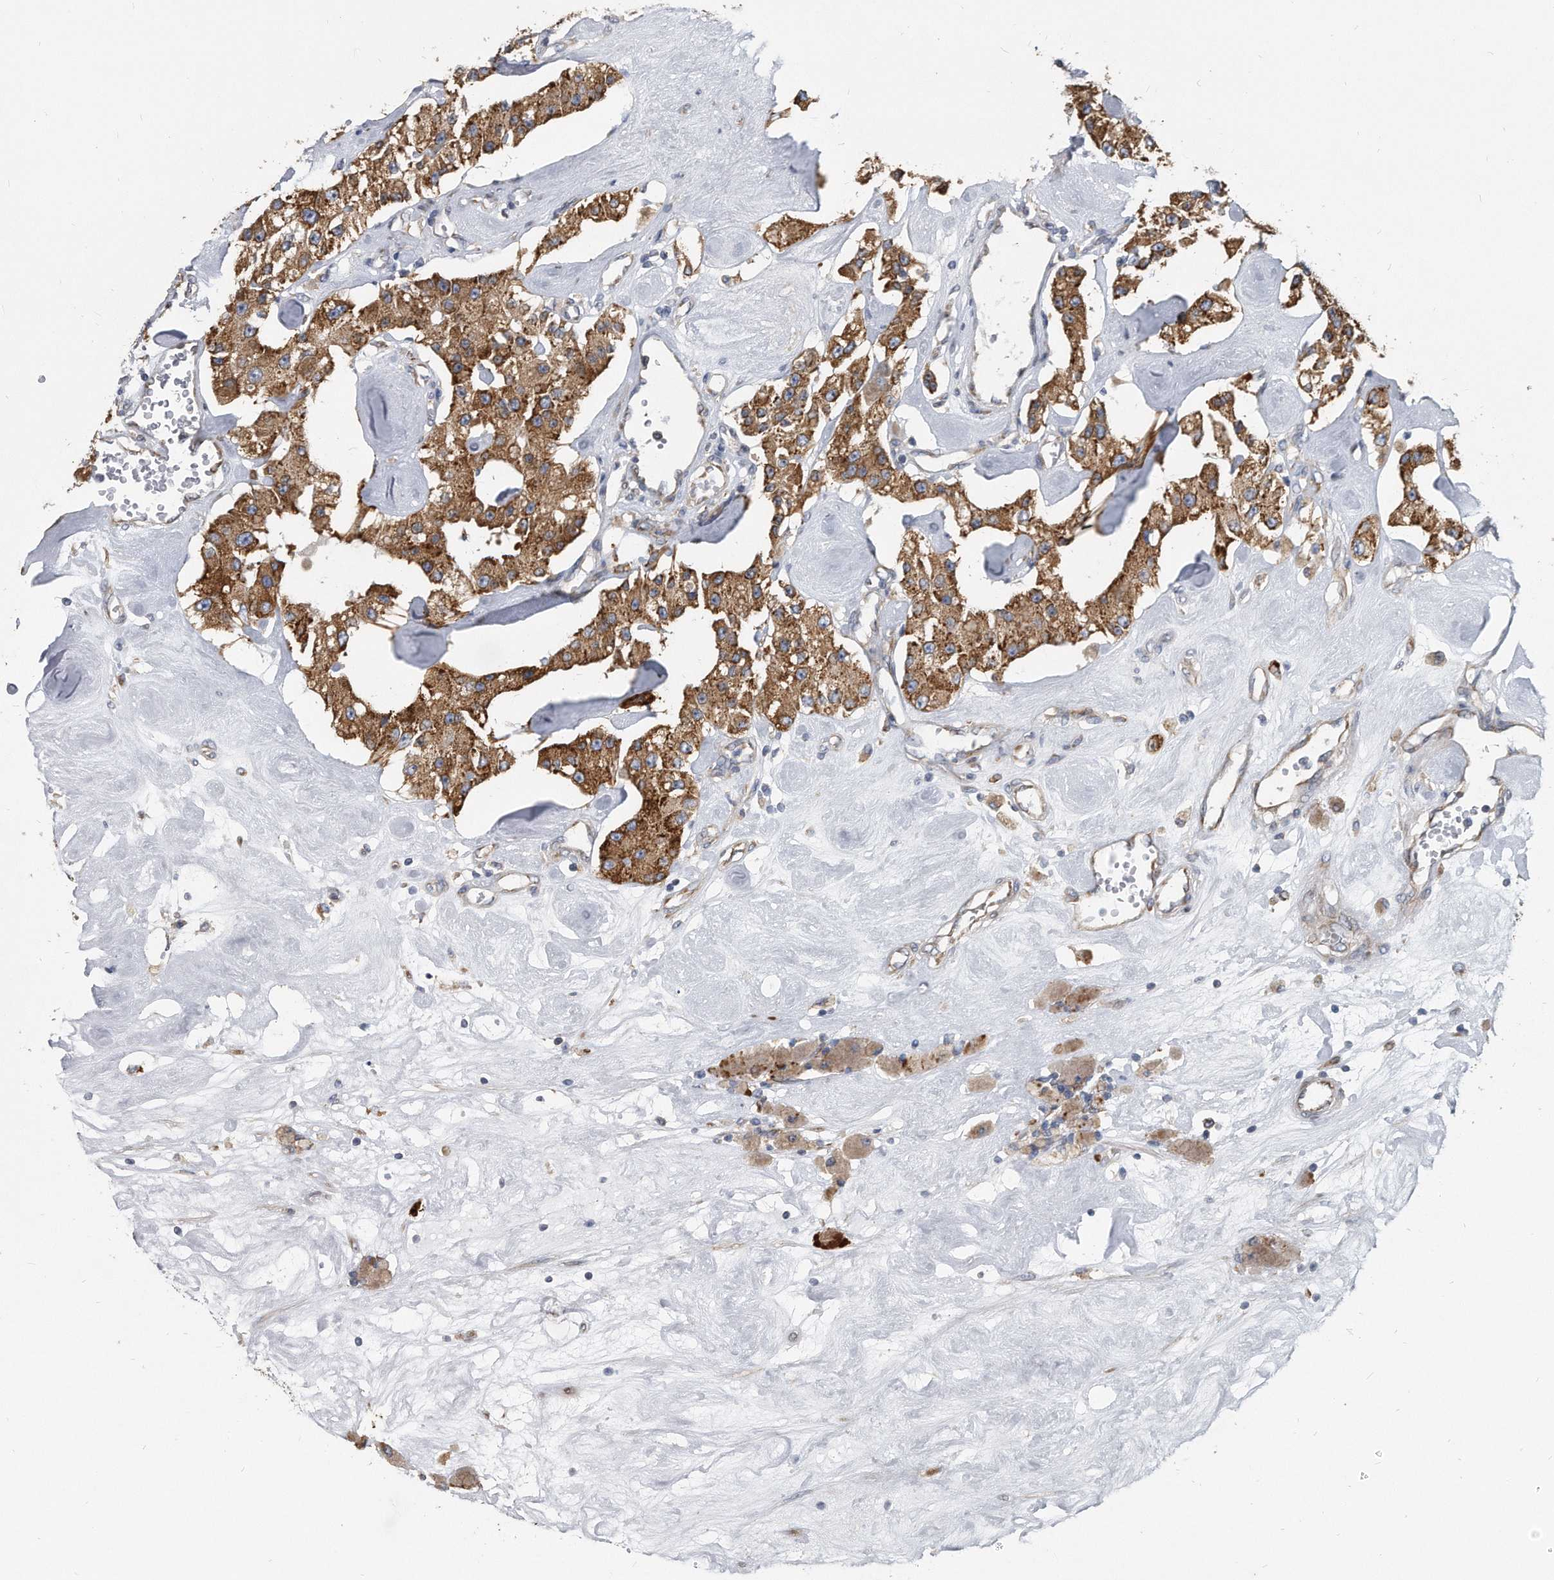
{"staining": {"intensity": "moderate", "quantity": ">75%", "location": "cytoplasmic/membranous"}, "tissue": "carcinoid", "cell_type": "Tumor cells", "image_type": "cancer", "snomed": [{"axis": "morphology", "description": "Carcinoid, malignant, NOS"}, {"axis": "topography", "description": "Pancreas"}], "caption": "A high-resolution image shows IHC staining of carcinoid (malignant), which reveals moderate cytoplasmic/membranous staining in about >75% of tumor cells.", "gene": "CCDC47", "patient": {"sex": "male", "age": 41}}